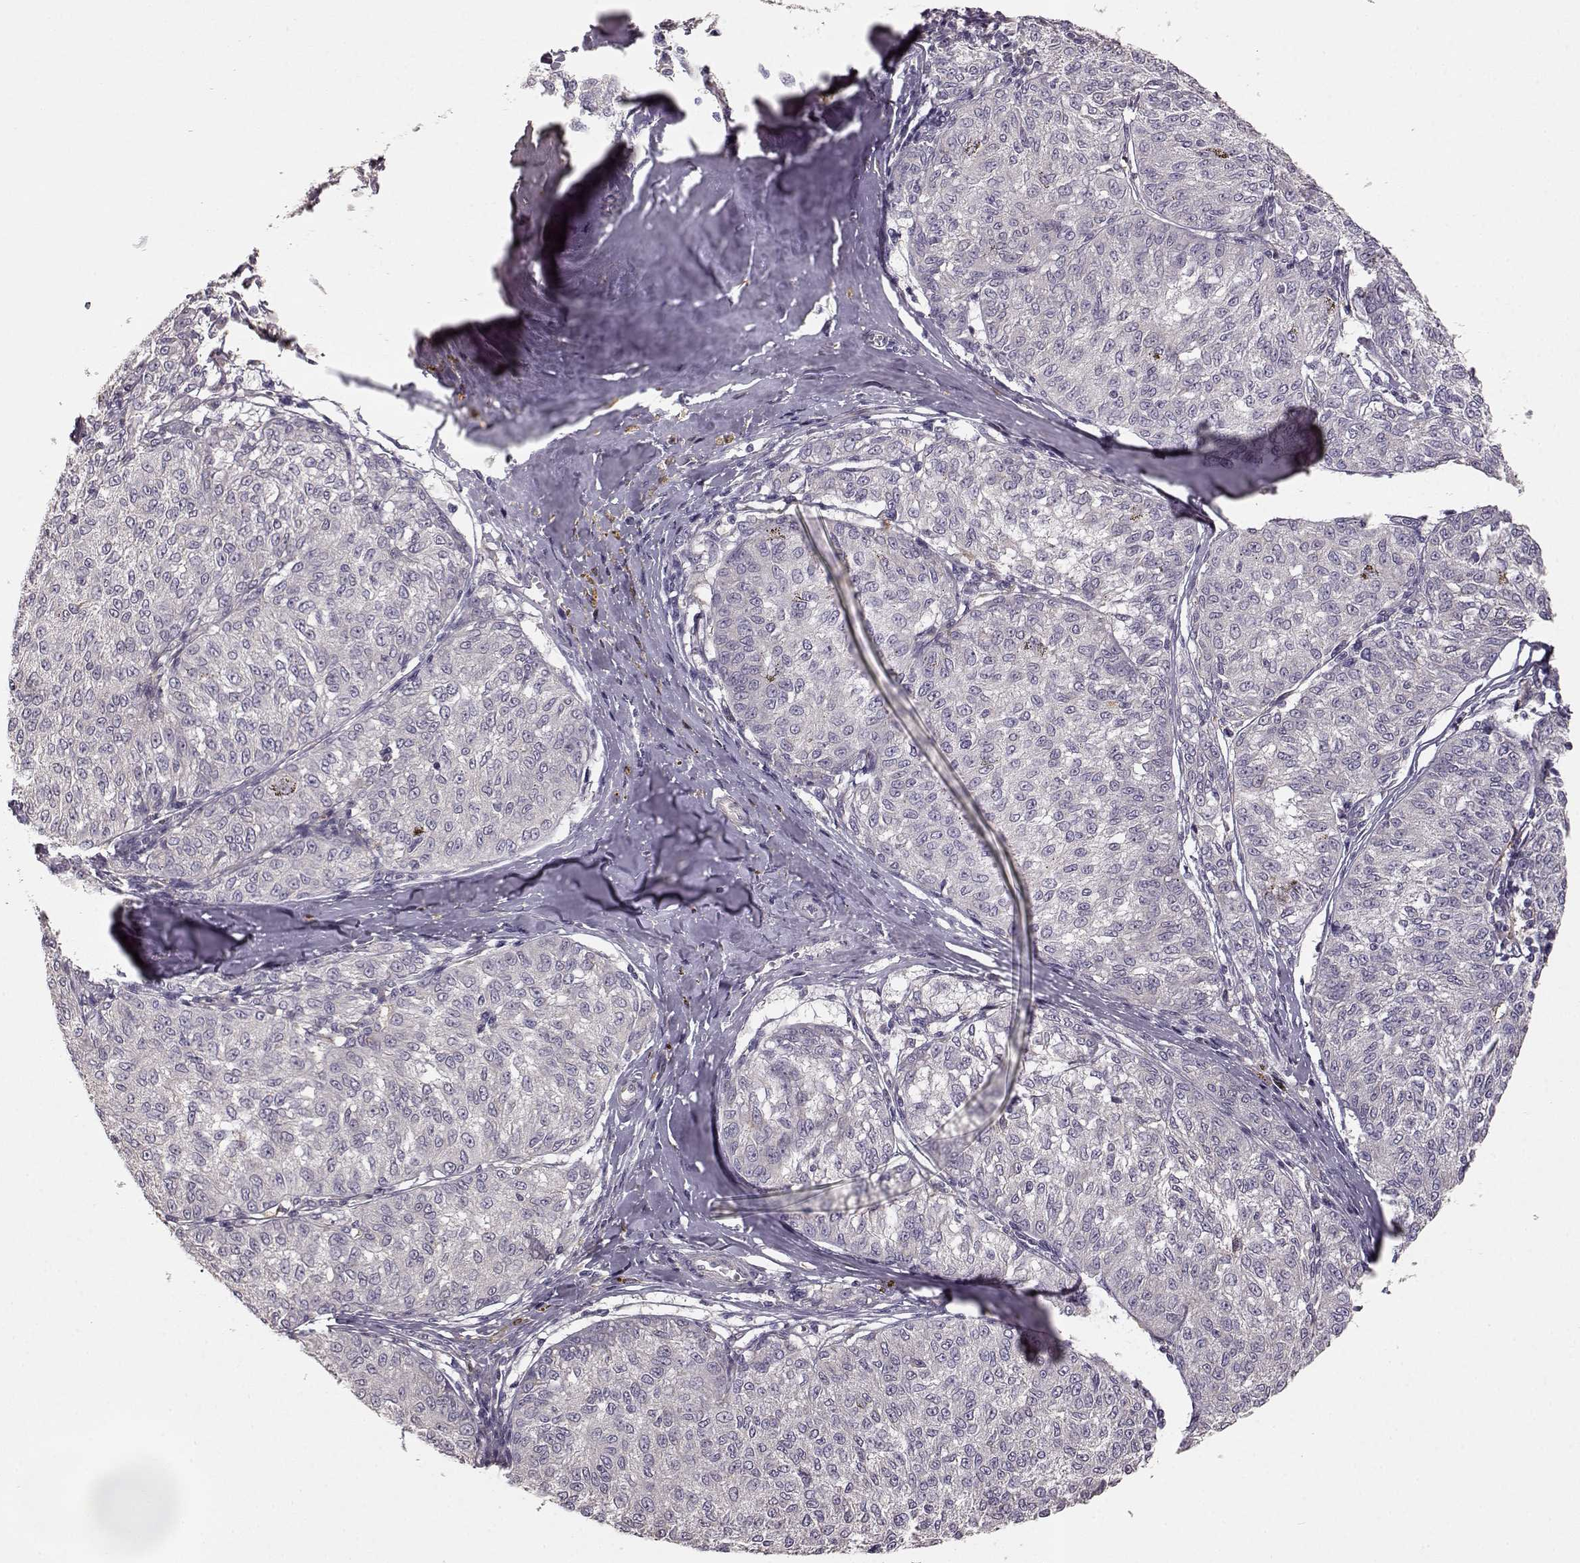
{"staining": {"intensity": "negative", "quantity": "none", "location": "none"}, "tissue": "melanoma", "cell_type": "Tumor cells", "image_type": "cancer", "snomed": [{"axis": "morphology", "description": "Malignant melanoma, NOS"}, {"axis": "topography", "description": "Skin"}], "caption": "Immunohistochemistry photomicrograph of neoplastic tissue: melanoma stained with DAB displays no significant protein expression in tumor cells. (Stains: DAB (3,3'-diaminobenzidine) immunohistochemistry (IHC) with hematoxylin counter stain, Microscopy: brightfield microscopy at high magnification).", "gene": "GHR", "patient": {"sex": "female", "age": 72}}